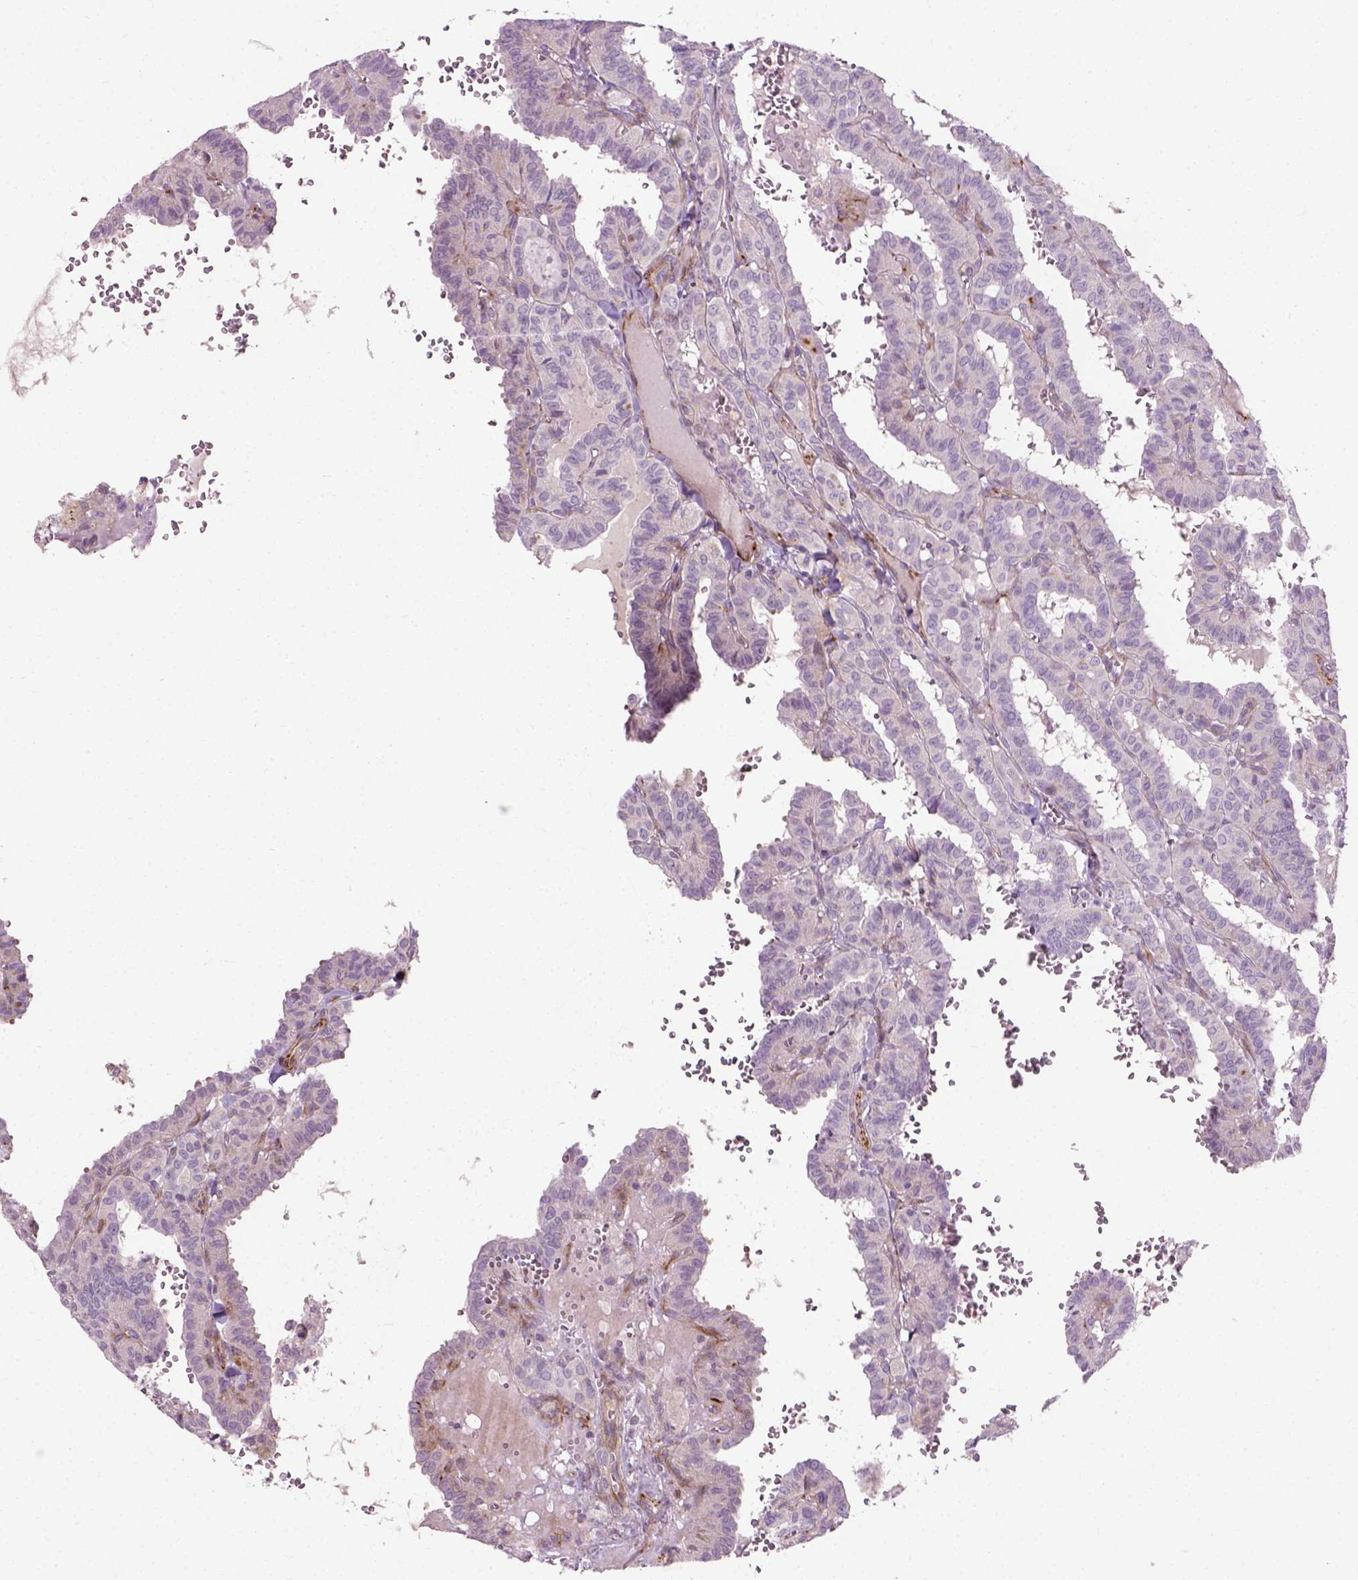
{"staining": {"intensity": "negative", "quantity": "none", "location": "none"}, "tissue": "thyroid cancer", "cell_type": "Tumor cells", "image_type": "cancer", "snomed": [{"axis": "morphology", "description": "Papillary adenocarcinoma, NOS"}, {"axis": "topography", "description": "Thyroid gland"}], "caption": "The micrograph shows no significant expression in tumor cells of papillary adenocarcinoma (thyroid). The staining is performed using DAB brown chromogen with nuclei counter-stained in using hematoxylin.", "gene": "PKP3", "patient": {"sex": "female", "age": 21}}